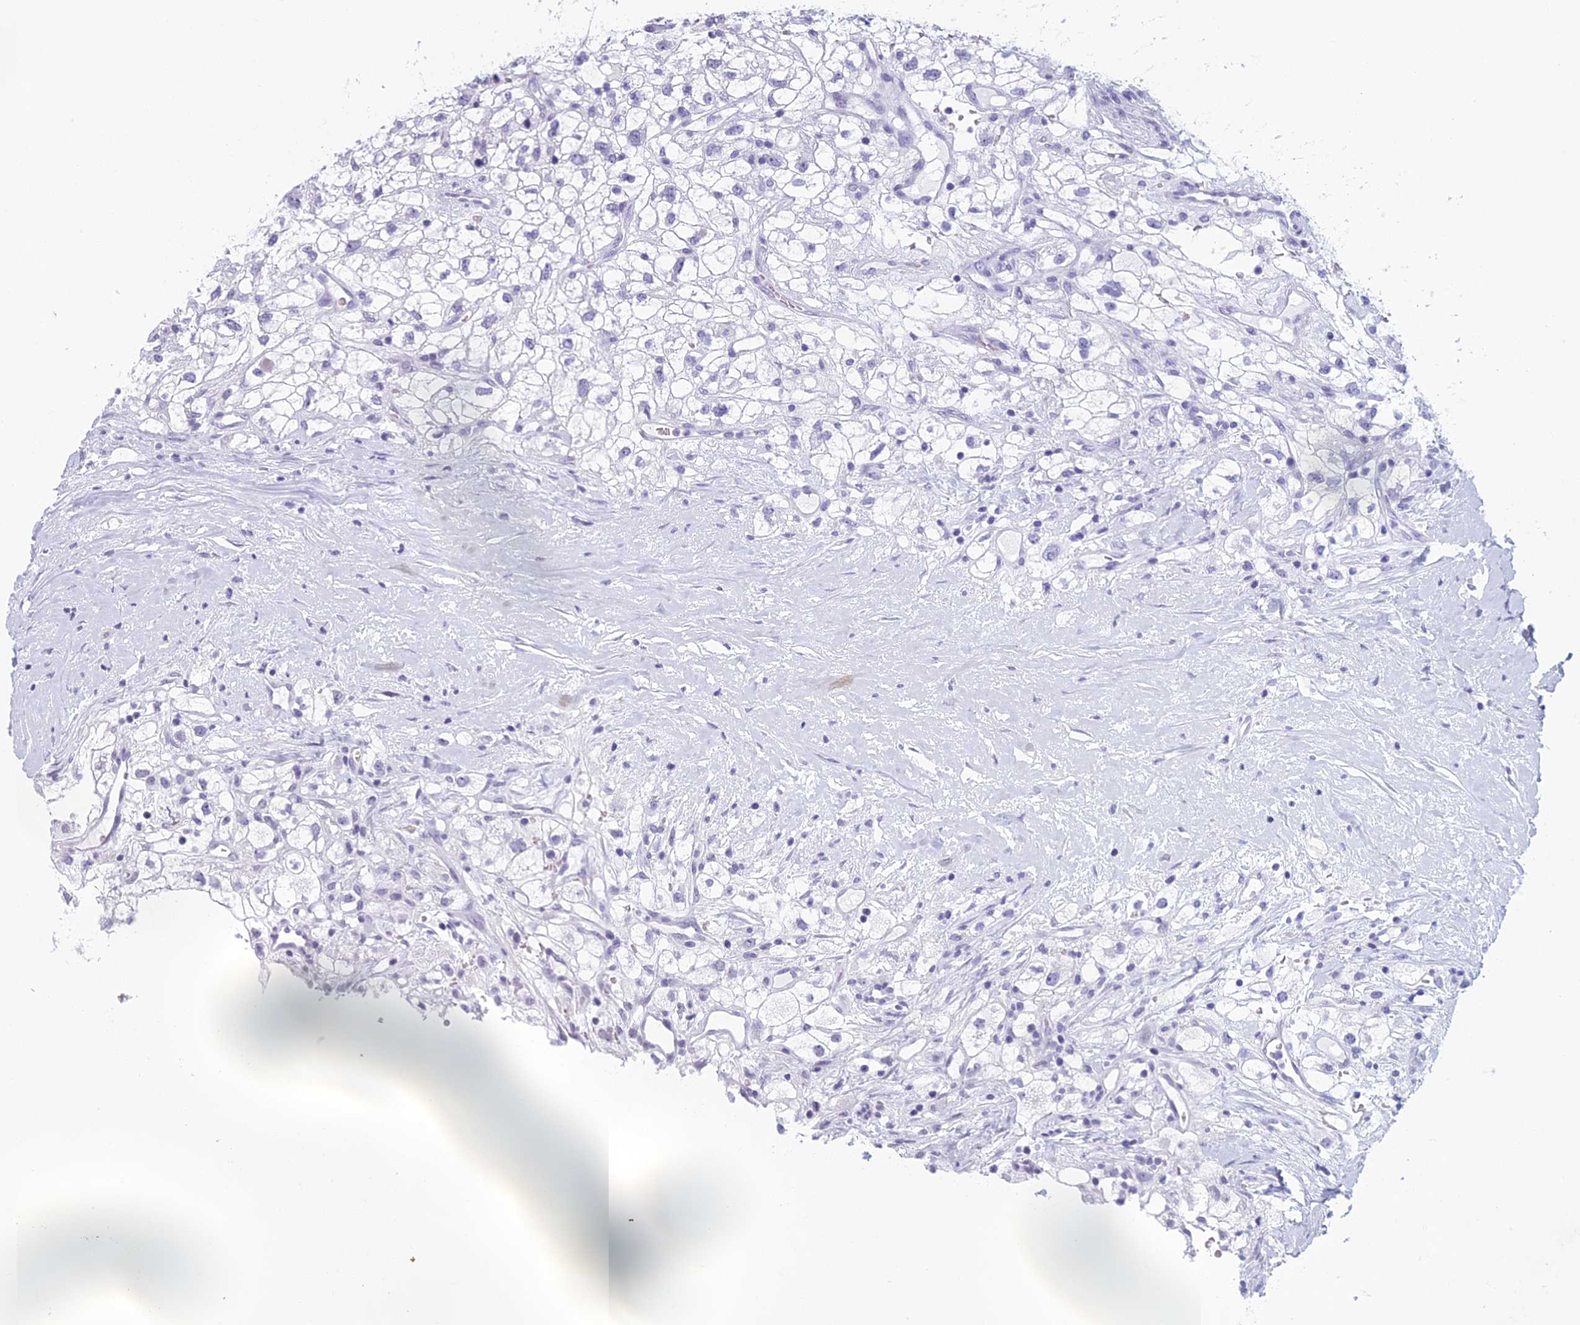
{"staining": {"intensity": "negative", "quantity": "none", "location": "none"}, "tissue": "renal cancer", "cell_type": "Tumor cells", "image_type": "cancer", "snomed": [{"axis": "morphology", "description": "Adenocarcinoma, NOS"}, {"axis": "topography", "description": "Kidney"}], "caption": "Tumor cells show no significant positivity in renal adenocarcinoma.", "gene": "RGS17", "patient": {"sex": "male", "age": 59}}